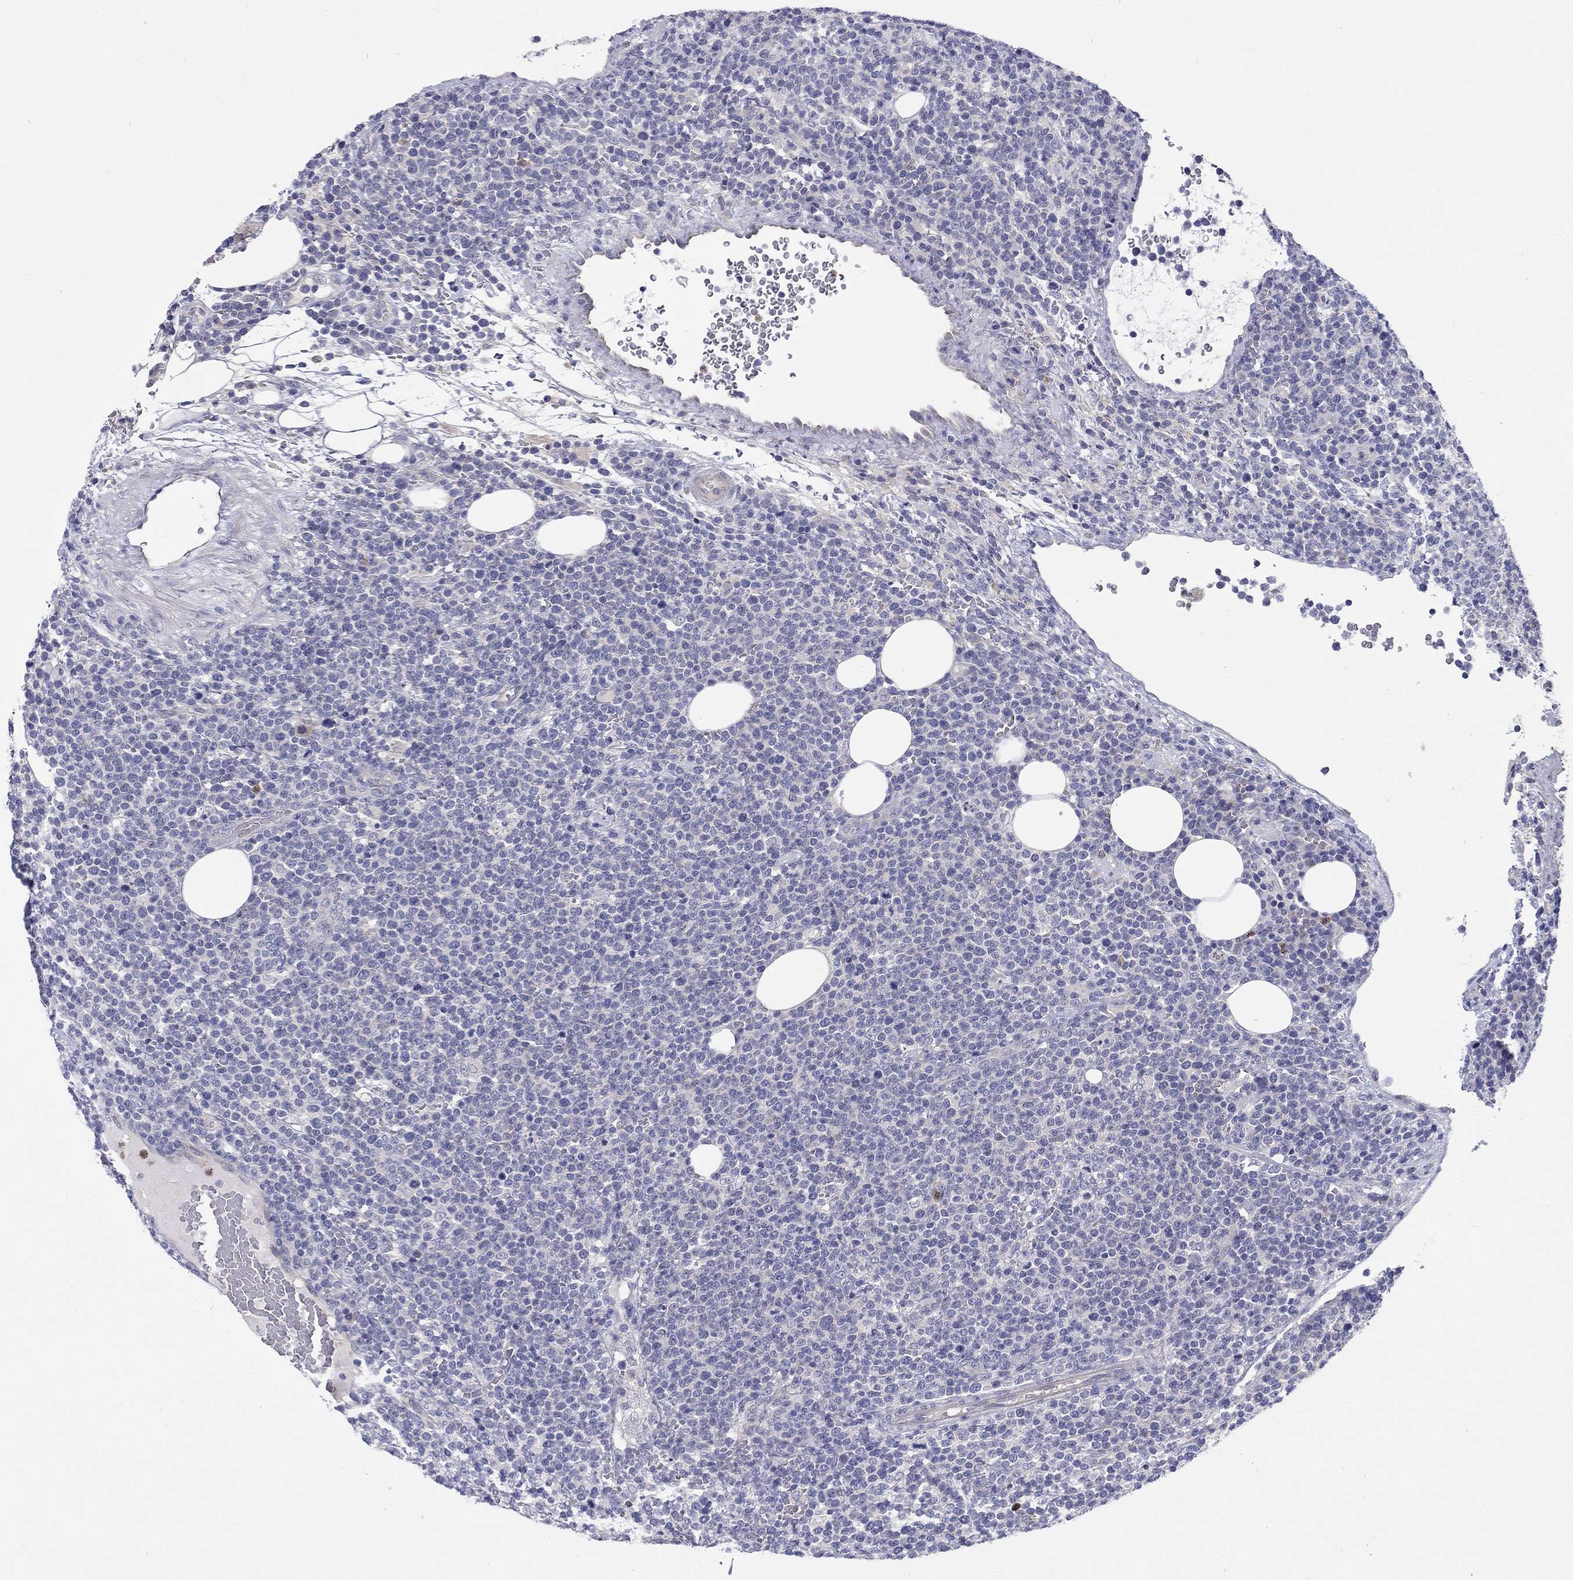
{"staining": {"intensity": "negative", "quantity": "none", "location": "none"}, "tissue": "lymphoma", "cell_type": "Tumor cells", "image_type": "cancer", "snomed": [{"axis": "morphology", "description": "Malignant lymphoma, non-Hodgkin's type, High grade"}, {"axis": "topography", "description": "Lymph node"}], "caption": "The immunohistochemistry histopathology image has no significant positivity in tumor cells of lymphoma tissue. (DAB (3,3'-diaminobenzidine) IHC with hematoxylin counter stain).", "gene": "ABCG4", "patient": {"sex": "male", "age": 61}}